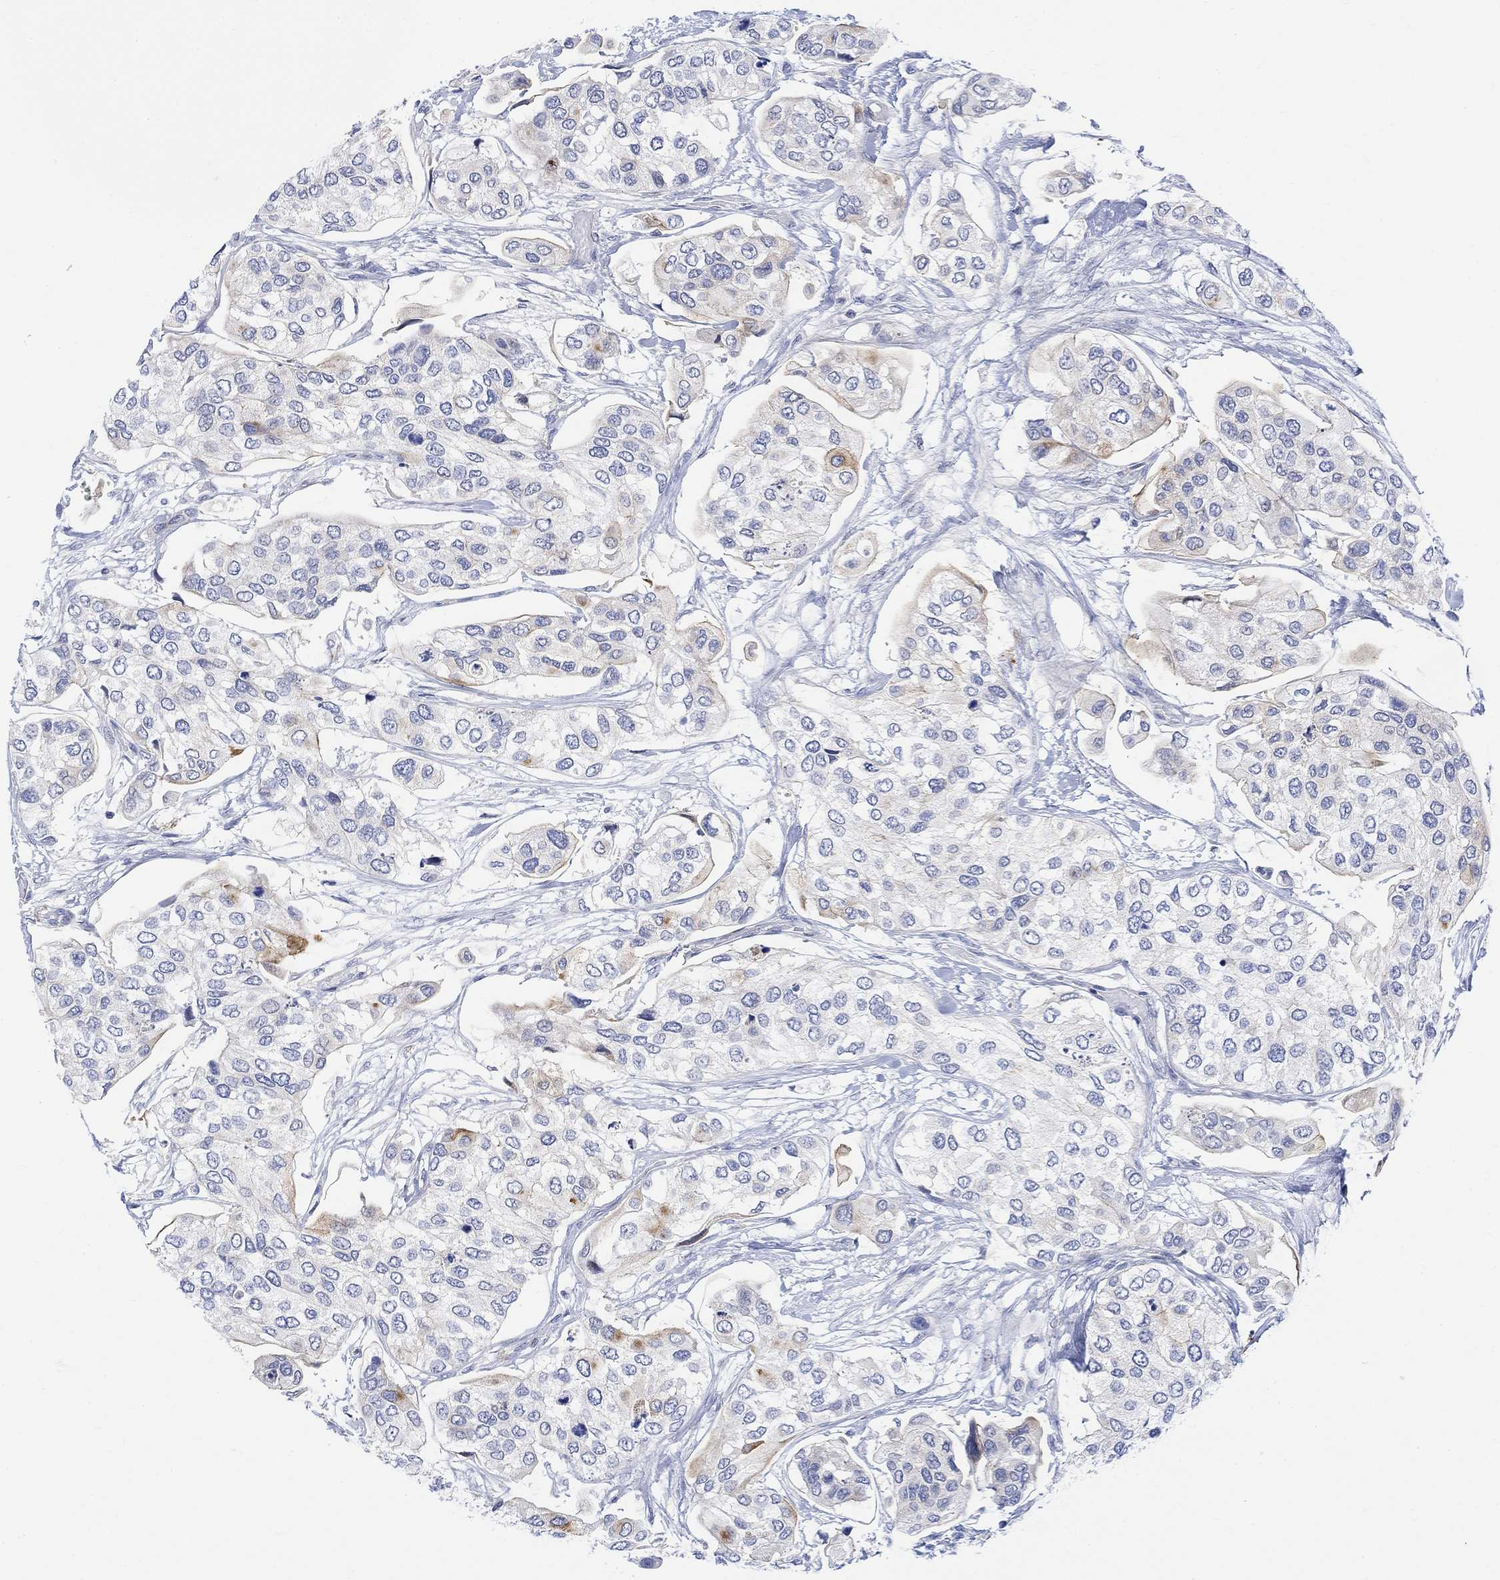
{"staining": {"intensity": "moderate", "quantity": "<25%", "location": "cytoplasmic/membranous"}, "tissue": "urothelial cancer", "cell_type": "Tumor cells", "image_type": "cancer", "snomed": [{"axis": "morphology", "description": "Urothelial carcinoma, High grade"}, {"axis": "topography", "description": "Urinary bladder"}], "caption": "Tumor cells display low levels of moderate cytoplasmic/membranous positivity in about <25% of cells in urothelial carcinoma (high-grade).", "gene": "ARSK", "patient": {"sex": "male", "age": 77}}